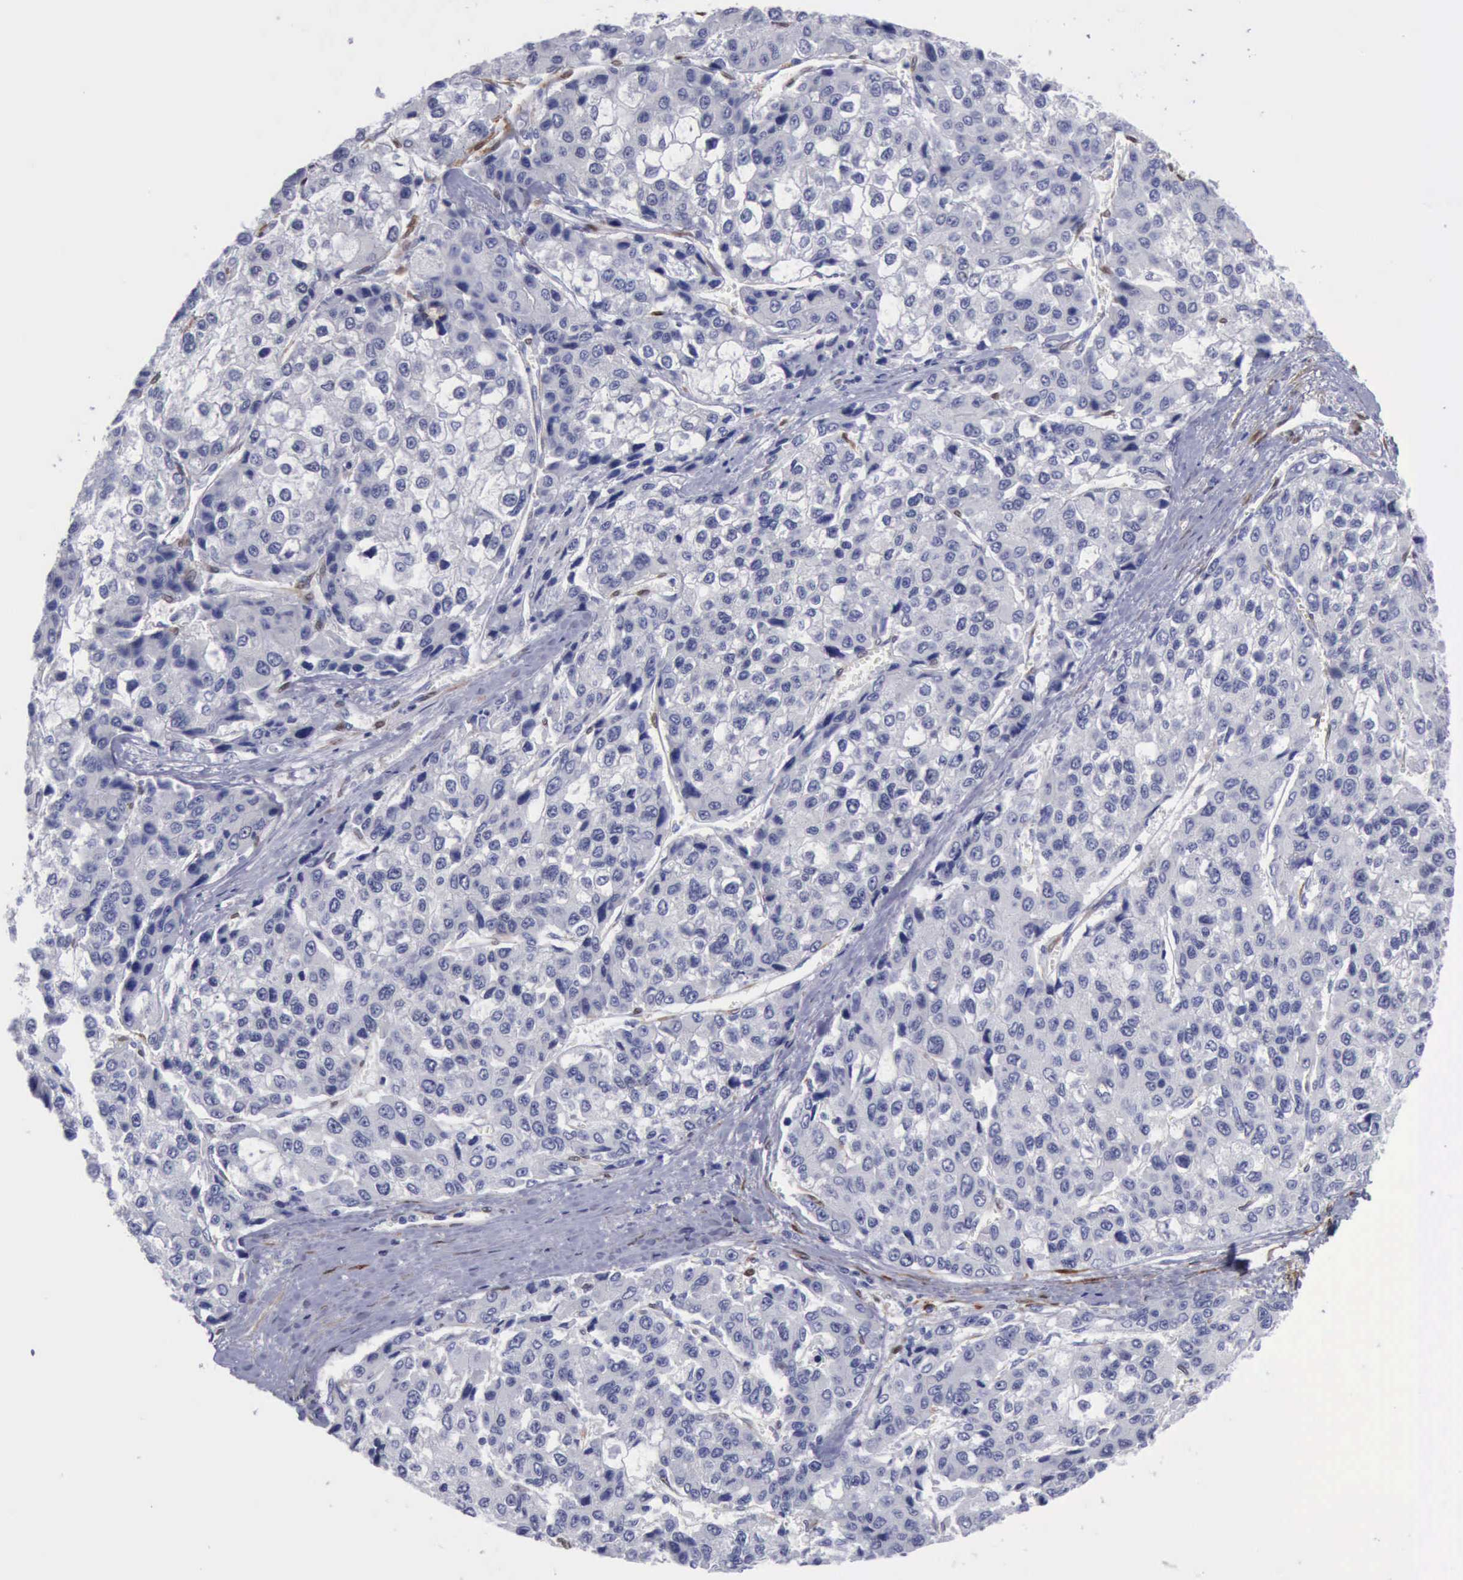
{"staining": {"intensity": "negative", "quantity": "none", "location": "none"}, "tissue": "liver cancer", "cell_type": "Tumor cells", "image_type": "cancer", "snomed": [{"axis": "morphology", "description": "Carcinoma, Hepatocellular, NOS"}, {"axis": "topography", "description": "Liver"}], "caption": "The photomicrograph reveals no significant expression in tumor cells of hepatocellular carcinoma (liver).", "gene": "FHL1", "patient": {"sex": "female", "age": 66}}